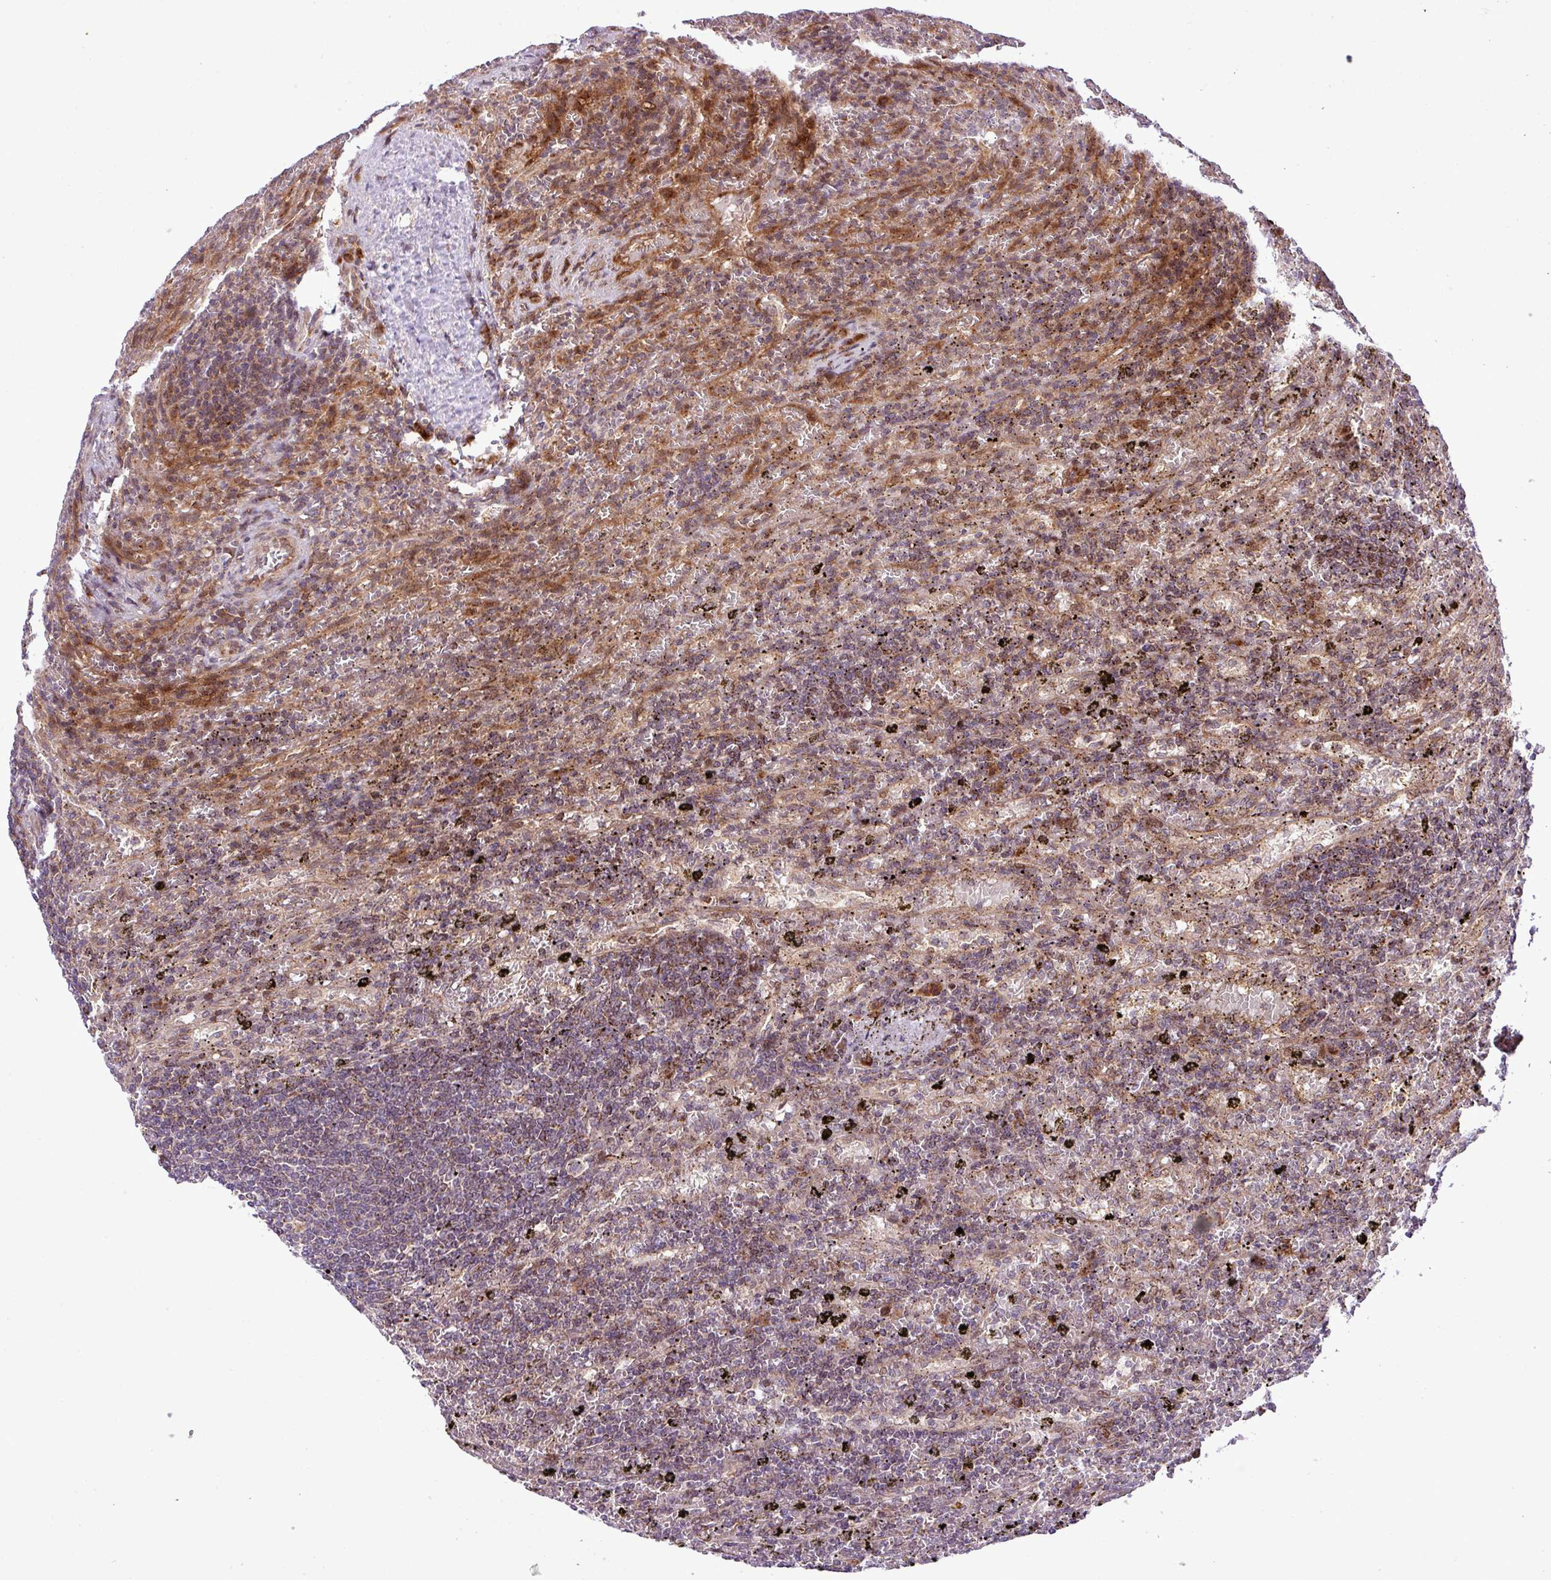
{"staining": {"intensity": "moderate", "quantity": "<25%", "location": "cytoplasmic/membranous"}, "tissue": "lymphoma", "cell_type": "Tumor cells", "image_type": "cancer", "snomed": [{"axis": "morphology", "description": "Malignant lymphoma, non-Hodgkin's type, Low grade"}, {"axis": "topography", "description": "Spleen"}], "caption": "Immunohistochemistry (IHC) of human malignant lymphoma, non-Hodgkin's type (low-grade) exhibits low levels of moderate cytoplasmic/membranous staining in approximately <25% of tumor cells.", "gene": "B3GNT9", "patient": {"sex": "male", "age": 76}}